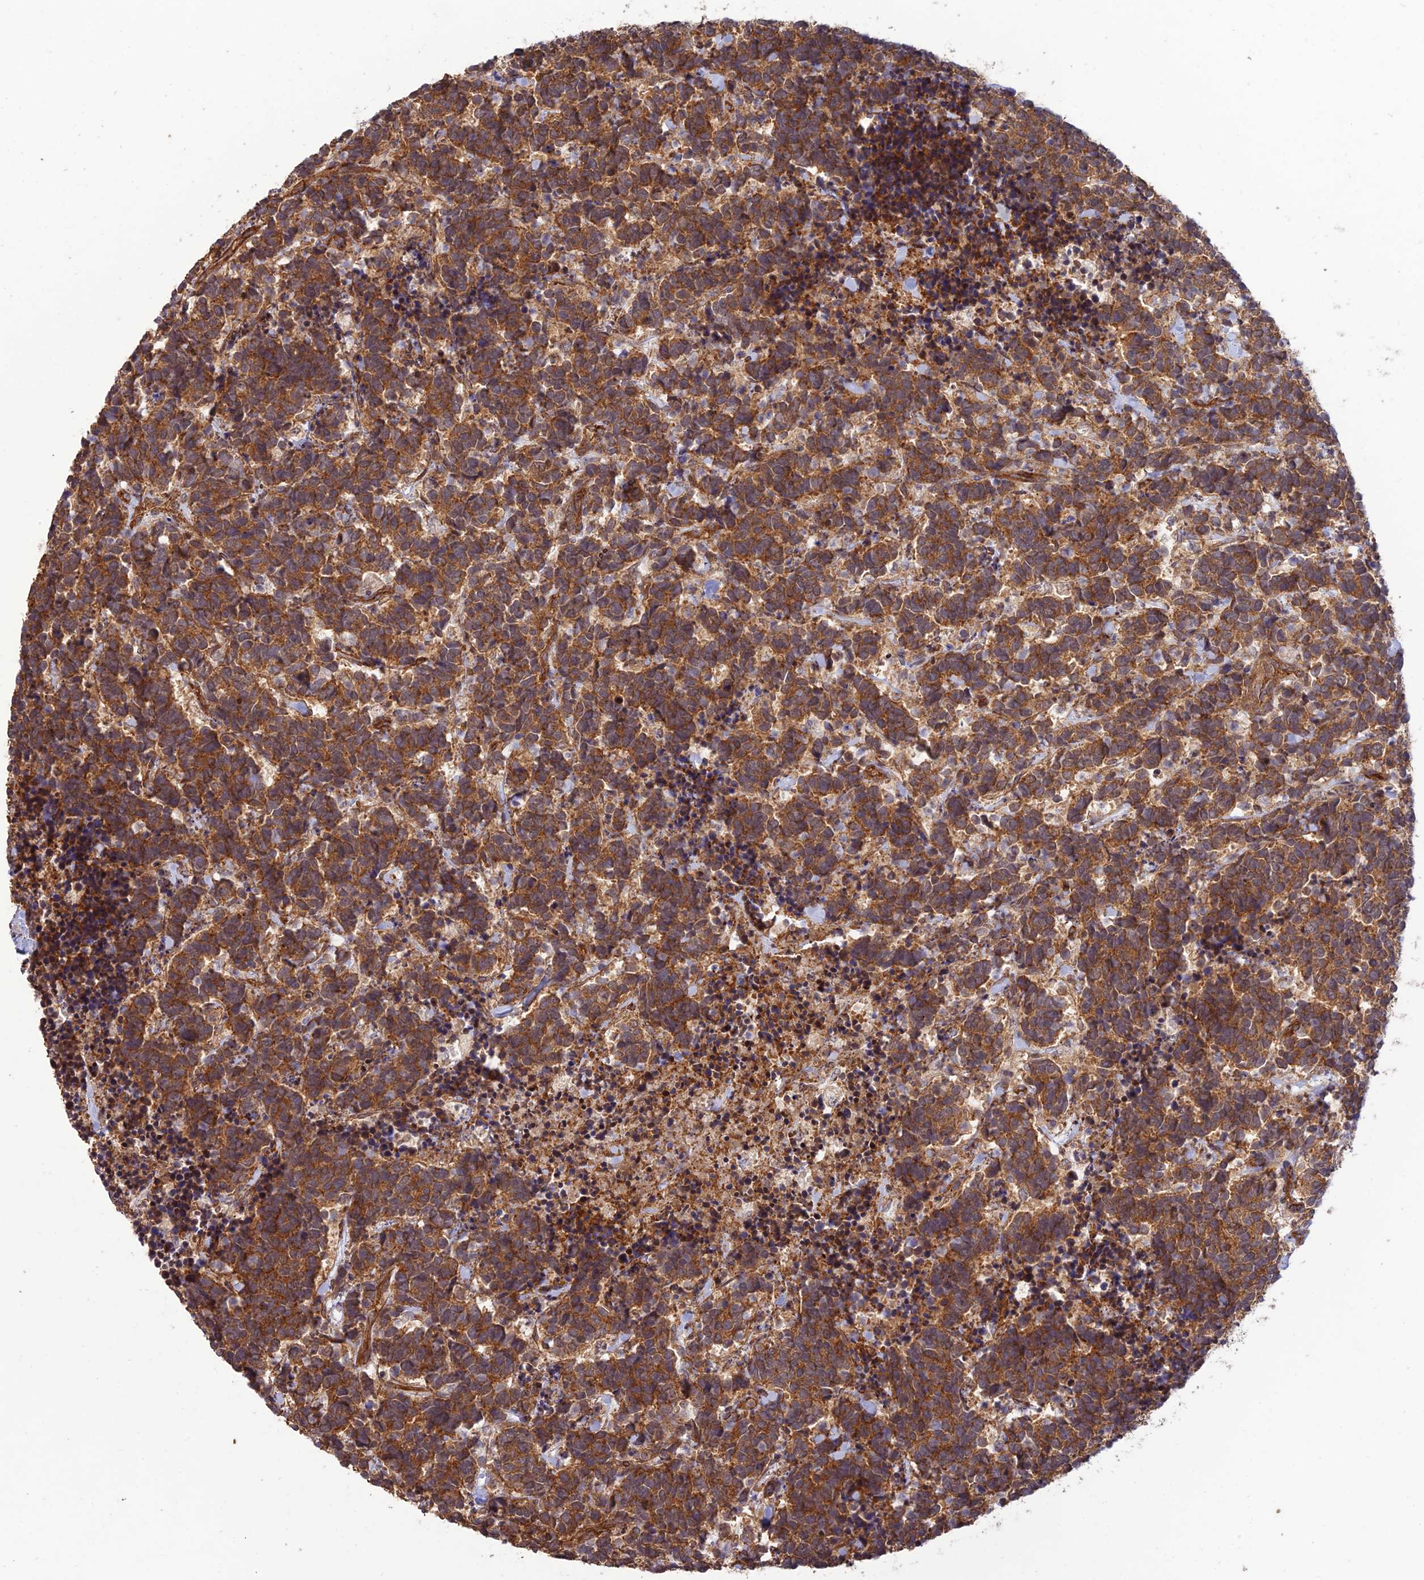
{"staining": {"intensity": "strong", "quantity": ">75%", "location": "cytoplasmic/membranous"}, "tissue": "carcinoid", "cell_type": "Tumor cells", "image_type": "cancer", "snomed": [{"axis": "morphology", "description": "Carcinoma, NOS"}, {"axis": "morphology", "description": "Carcinoid, malignant, NOS"}, {"axis": "topography", "description": "Prostate"}], "caption": "Human carcinoid stained with a protein marker reveals strong staining in tumor cells.", "gene": "HOMER2", "patient": {"sex": "male", "age": 57}}